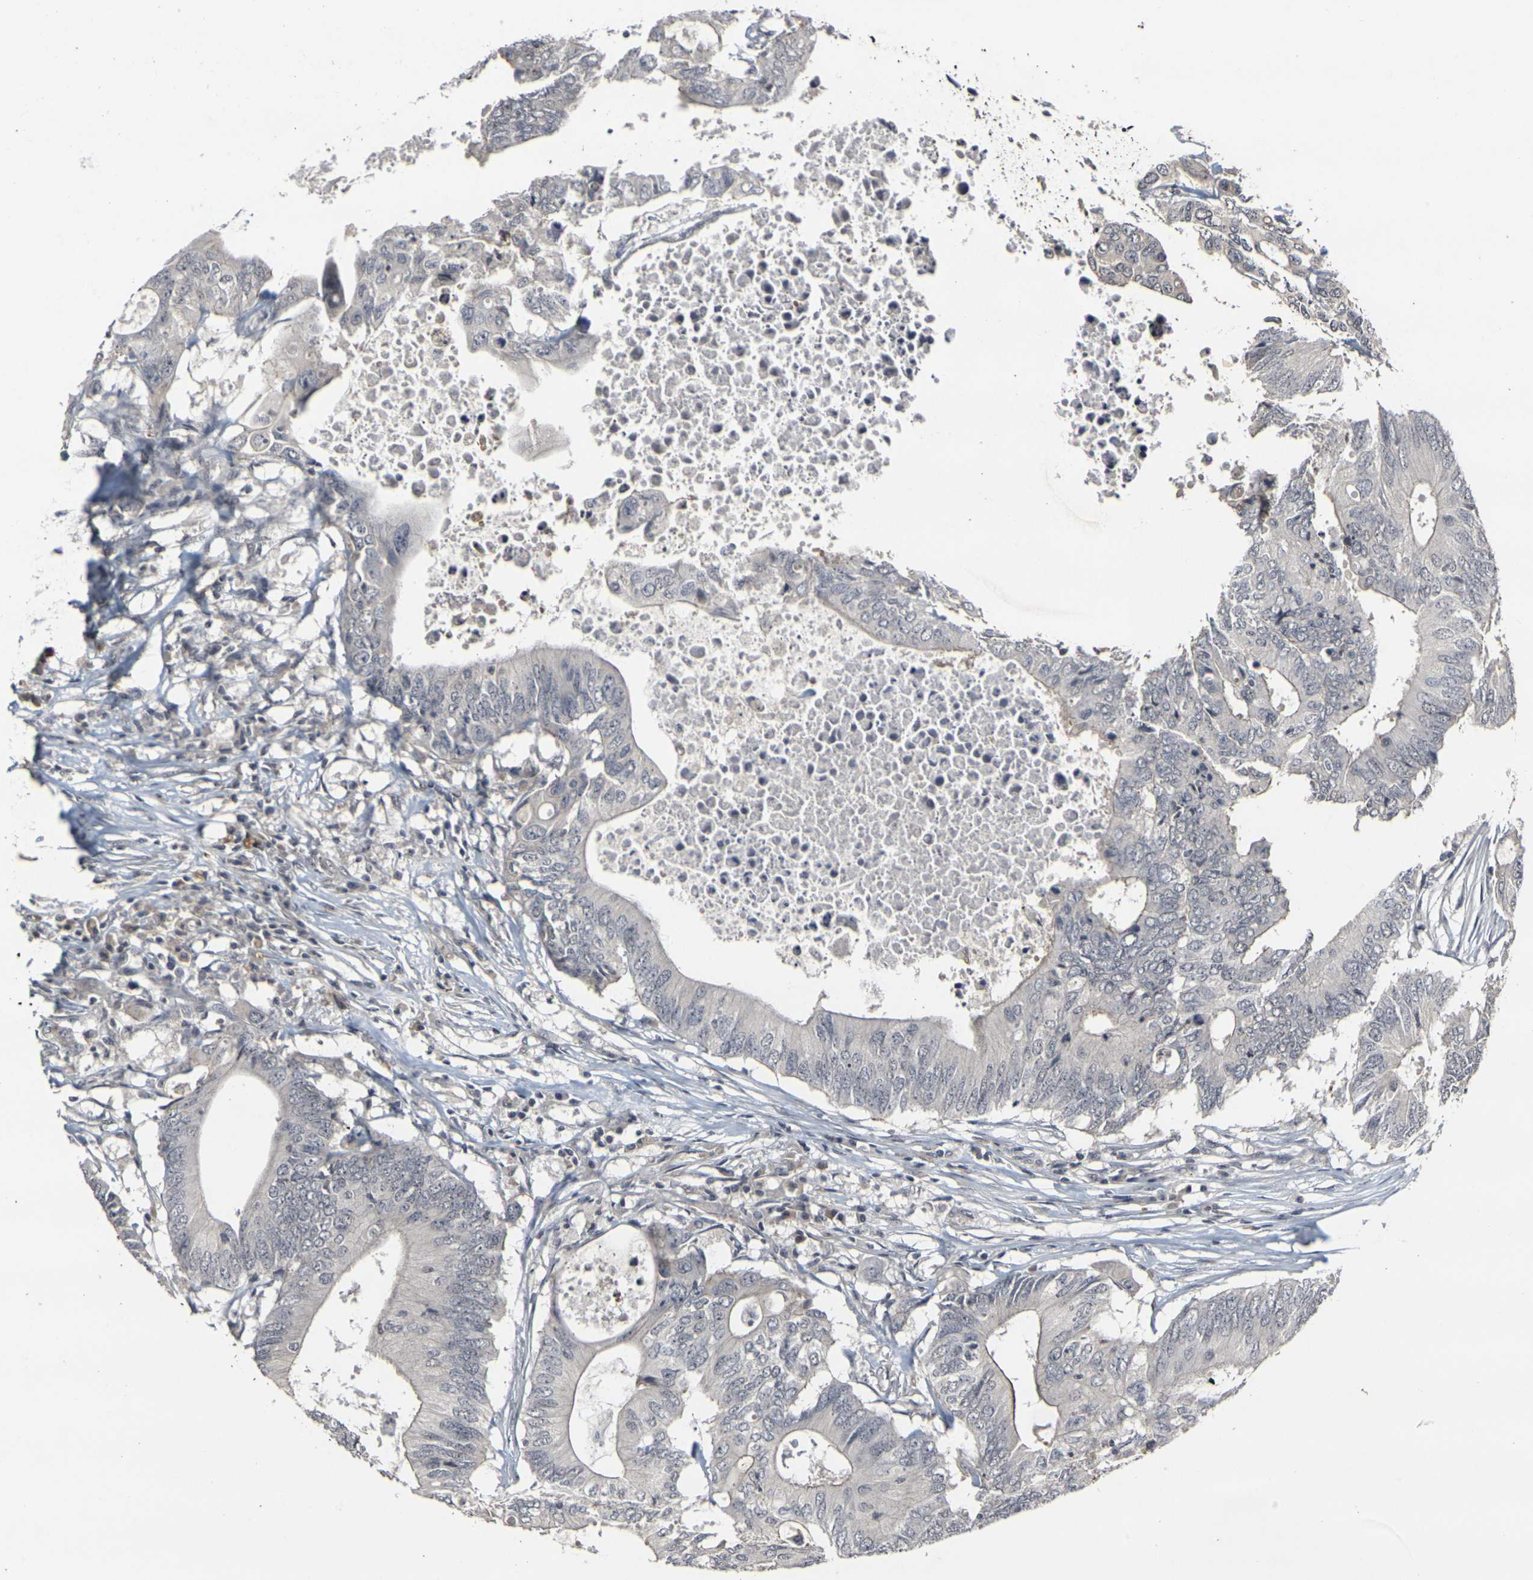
{"staining": {"intensity": "negative", "quantity": "none", "location": "none"}, "tissue": "colorectal cancer", "cell_type": "Tumor cells", "image_type": "cancer", "snomed": [{"axis": "morphology", "description": "Adenocarcinoma, NOS"}, {"axis": "topography", "description": "Colon"}], "caption": "IHC of colorectal cancer shows no positivity in tumor cells.", "gene": "GPR19", "patient": {"sex": "male", "age": 71}}